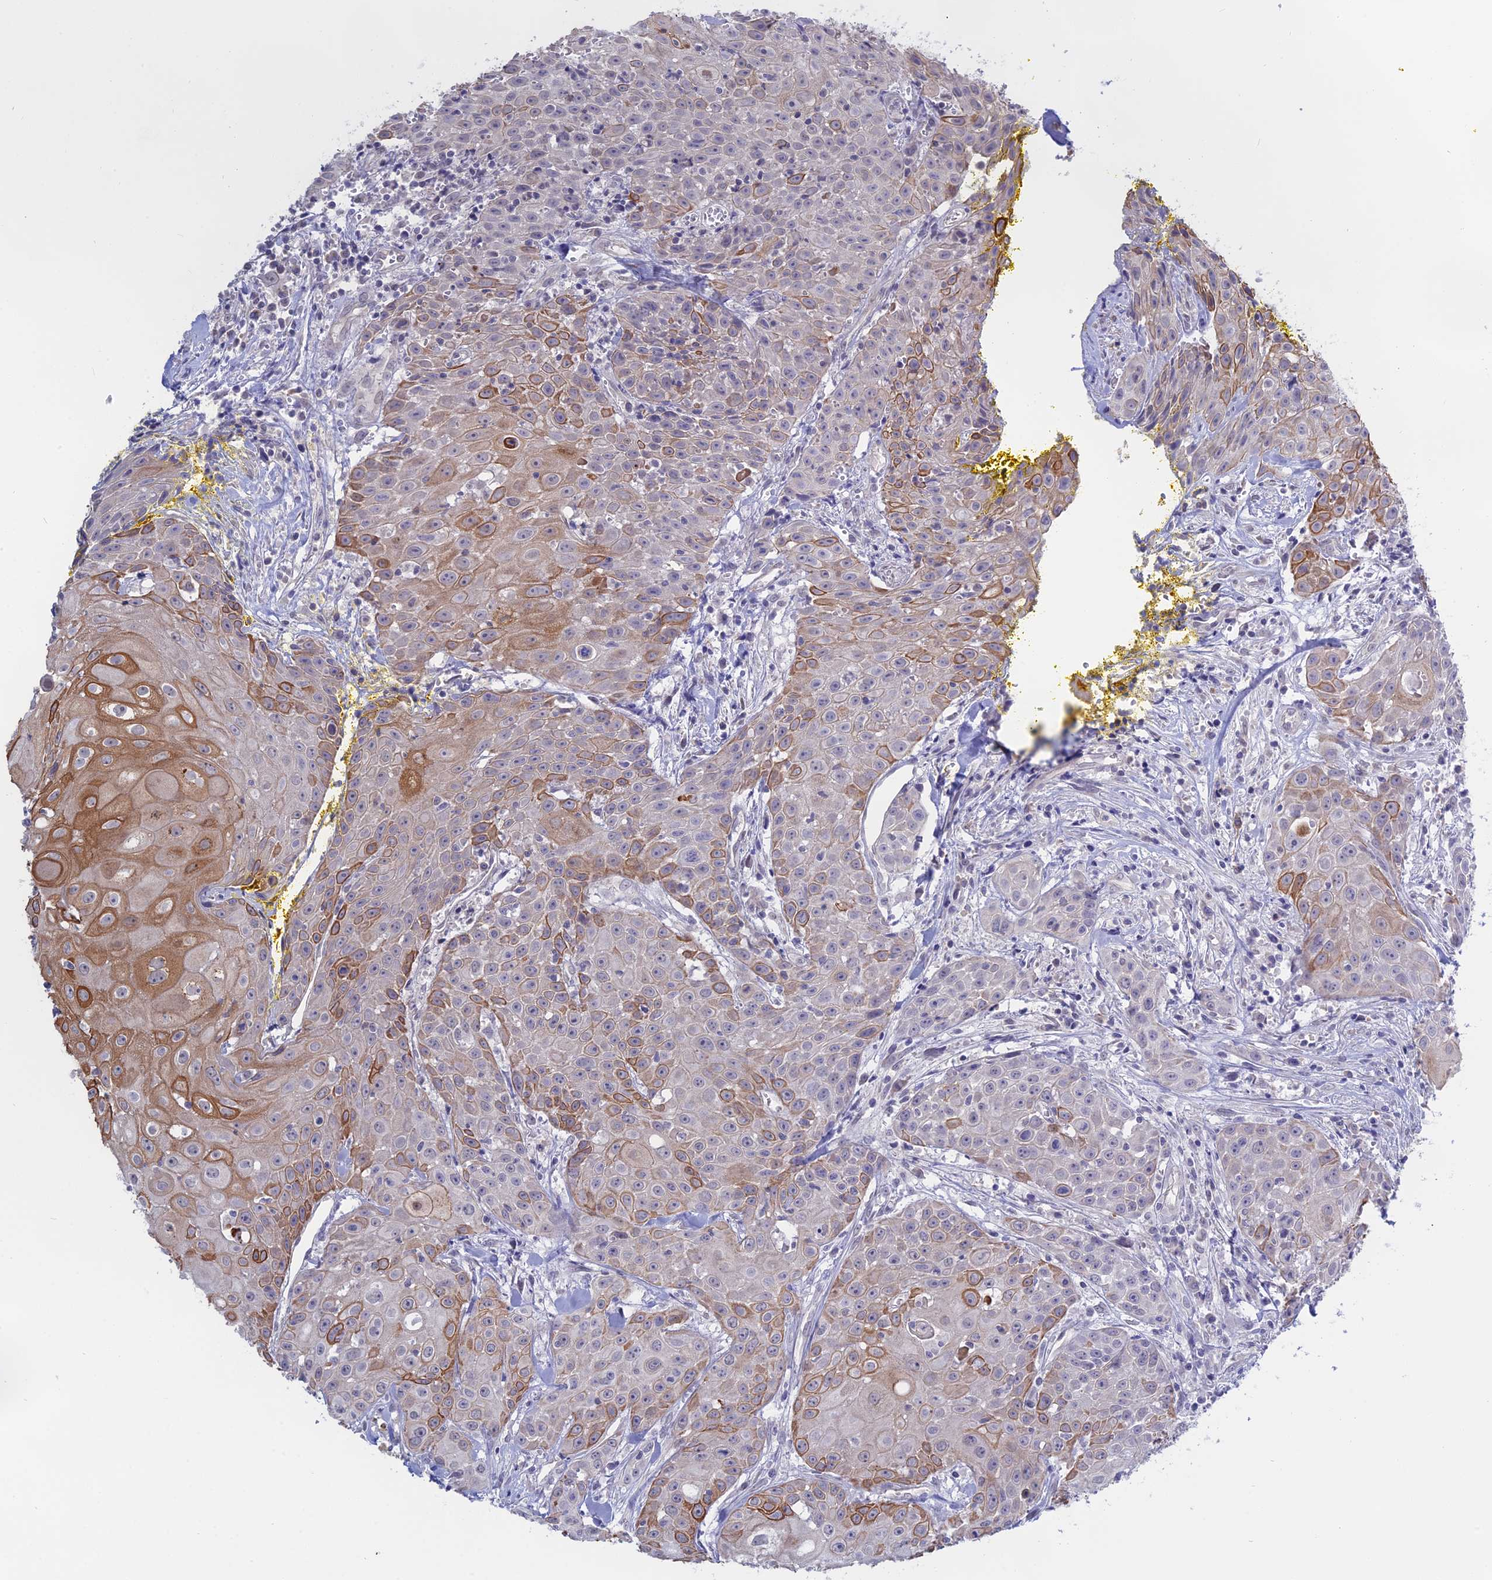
{"staining": {"intensity": "moderate", "quantity": "<25%", "location": "cytoplasmic/membranous"}, "tissue": "head and neck cancer", "cell_type": "Tumor cells", "image_type": "cancer", "snomed": [{"axis": "morphology", "description": "Squamous cell carcinoma, NOS"}, {"axis": "topography", "description": "Oral tissue"}, {"axis": "topography", "description": "Head-Neck"}], "caption": "A high-resolution micrograph shows immunohistochemistry staining of head and neck cancer, which reveals moderate cytoplasmic/membranous staining in about <25% of tumor cells.", "gene": "MYO5B", "patient": {"sex": "female", "age": 82}}